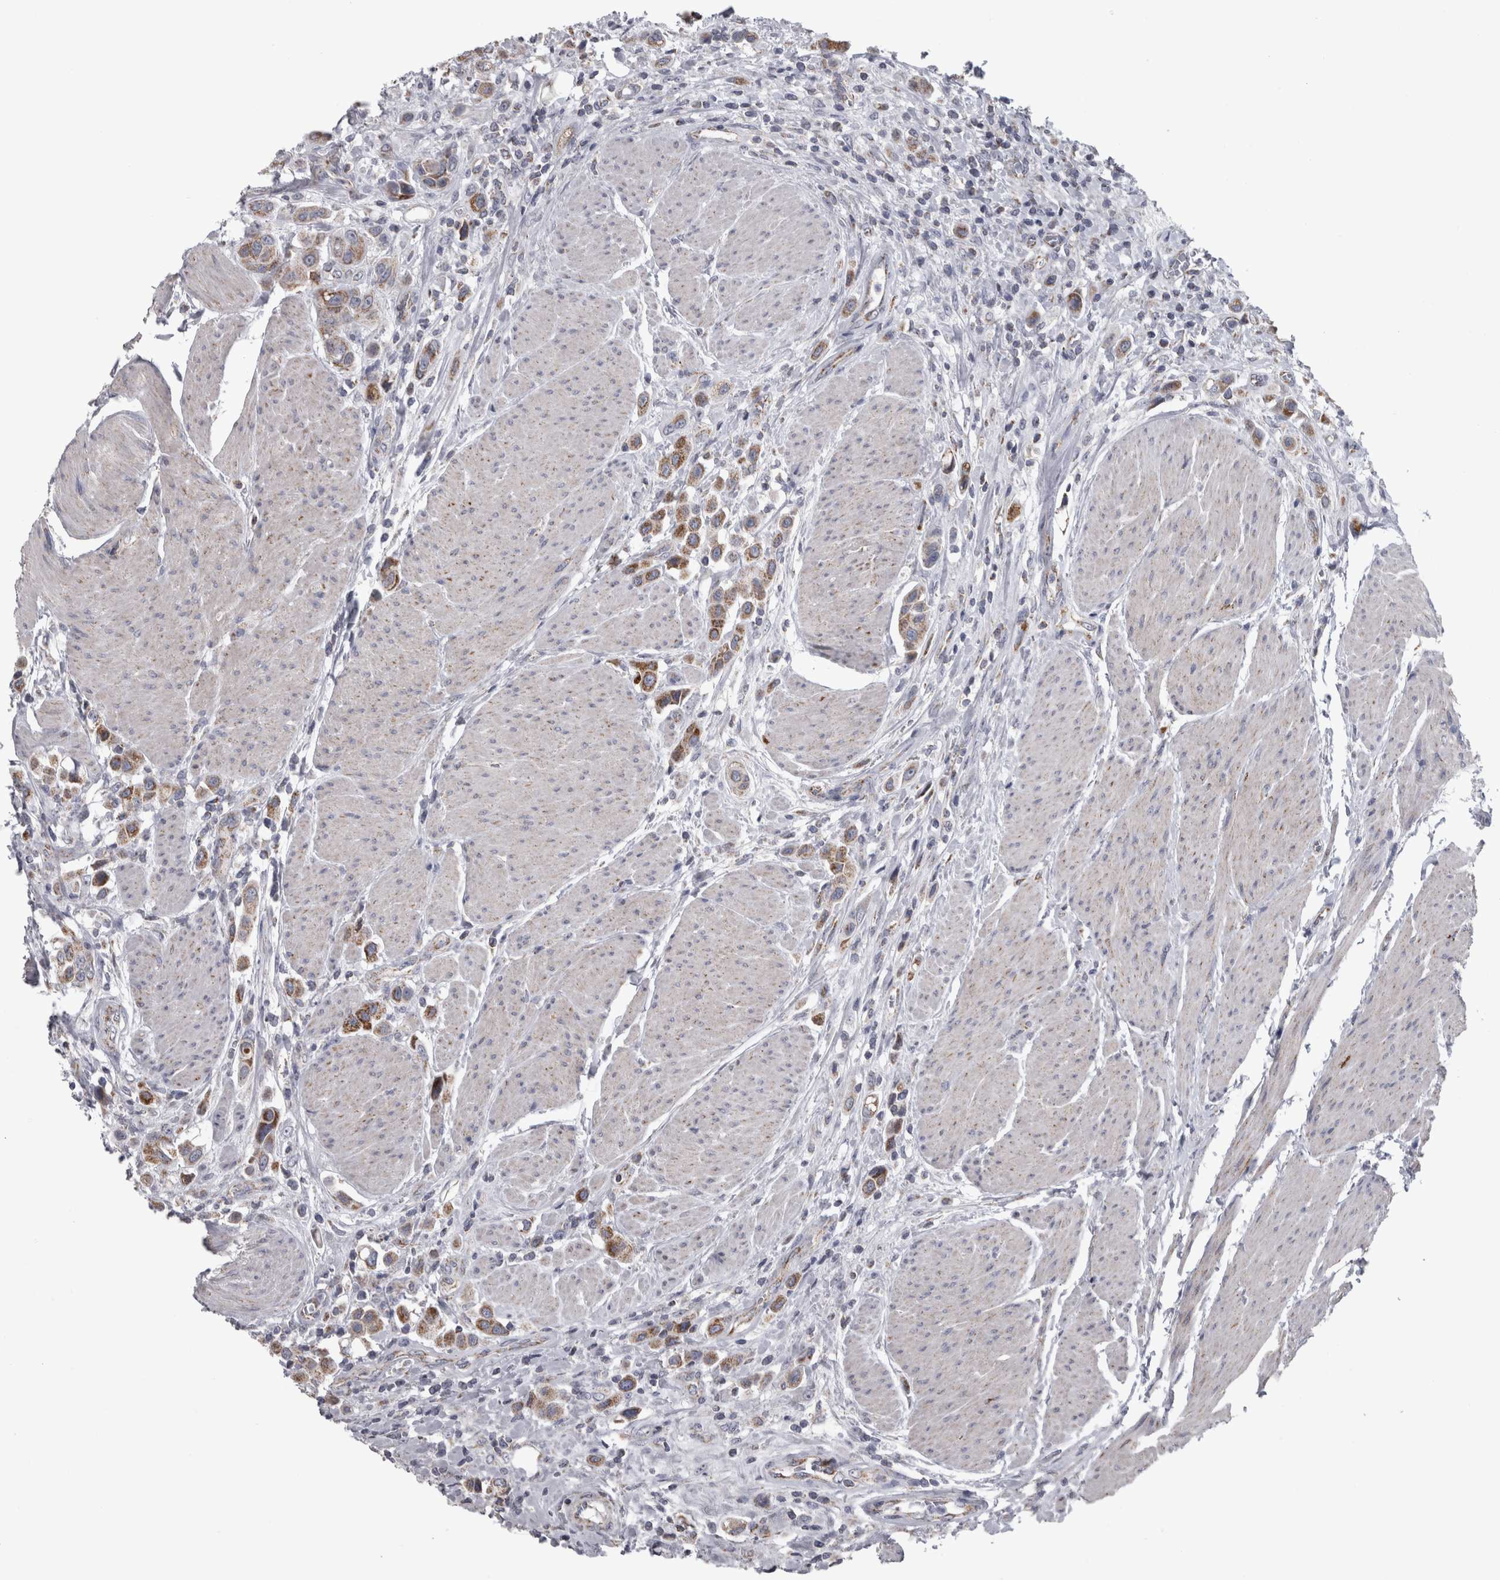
{"staining": {"intensity": "moderate", "quantity": ">75%", "location": "cytoplasmic/membranous"}, "tissue": "urothelial cancer", "cell_type": "Tumor cells", "image_type": "cancer", "snomed": [{"axis": "morphology", "description": "Urothelial carcinoma, High grade"}, {"axis": "topography", "description": "Urinary bladder"}], "caption": "Immunohistochemistry (IHC) (DAB (3,3'-diaminobenzidine)) staining of urothelial carcinoma (high-grade) shows moderate cytoplasmic/membranous protein positivity in approximately >75% of tumor cells. The staining was performed using DAB, with brown indicating positive protein expression. Nuclei are stained blue with hematoxylin.", "gene": "DBT", "patient": {"sex": "male", "age": 50}}